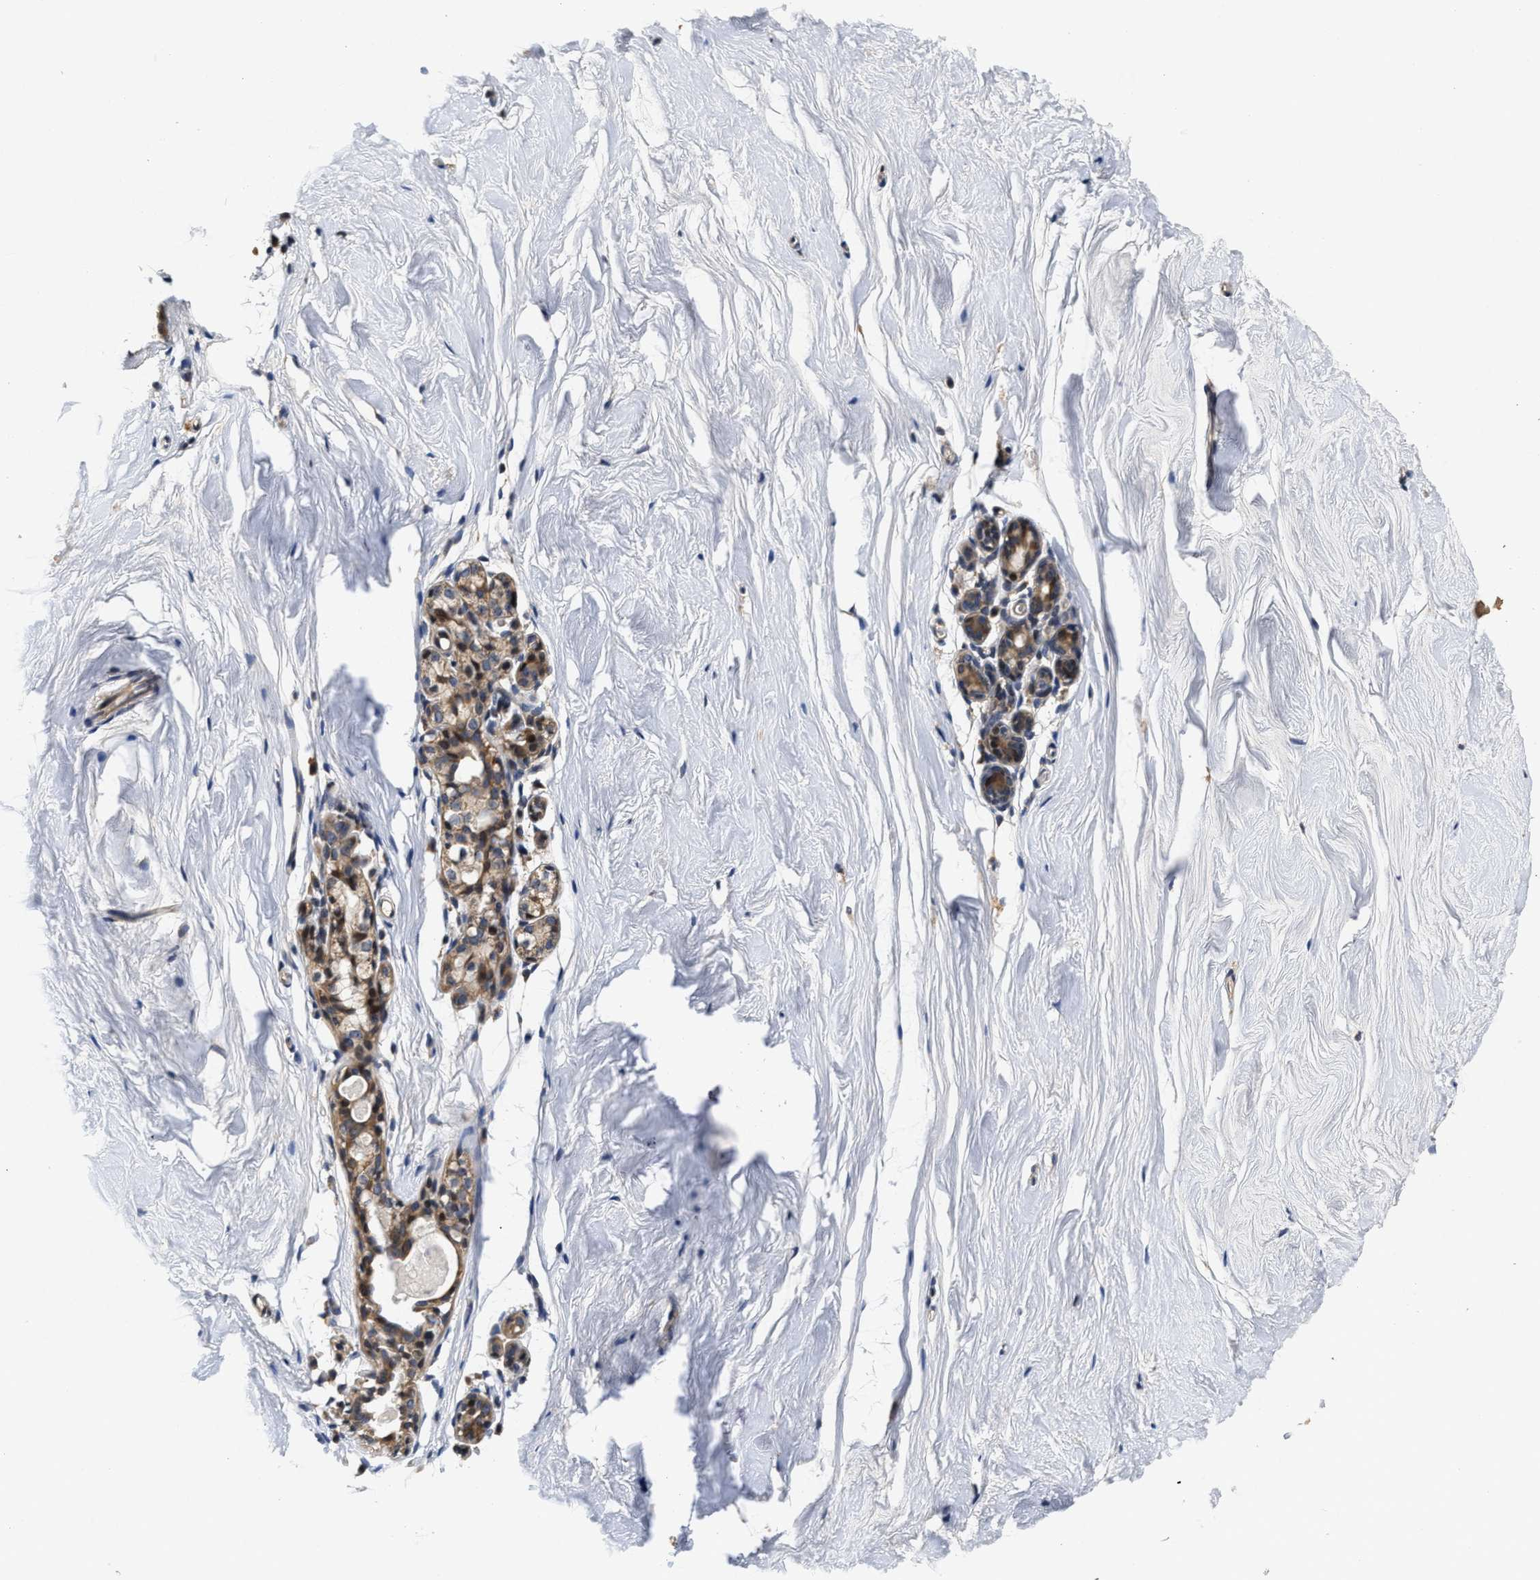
{"staining": {"intensity": "negative", "quantity": "none", "location": "none"}, "tissue": "breast", "cell_type": "Adipocytes", "image_type": "normal", "snomed": [{"axis": "morphology", "description": "Normal tissue, NOS"}, {"axis": "topography", "description": "Breast"}], "caption": "Immunohistochemical staining of normal breast shows no significant expression in adipocytes. The staining is performed using DAB brown chromogen with nuclei counter-stained in using hematoxylin.", "gene": "SCYL2", "patient": {"sex": "female", "age": 62}}